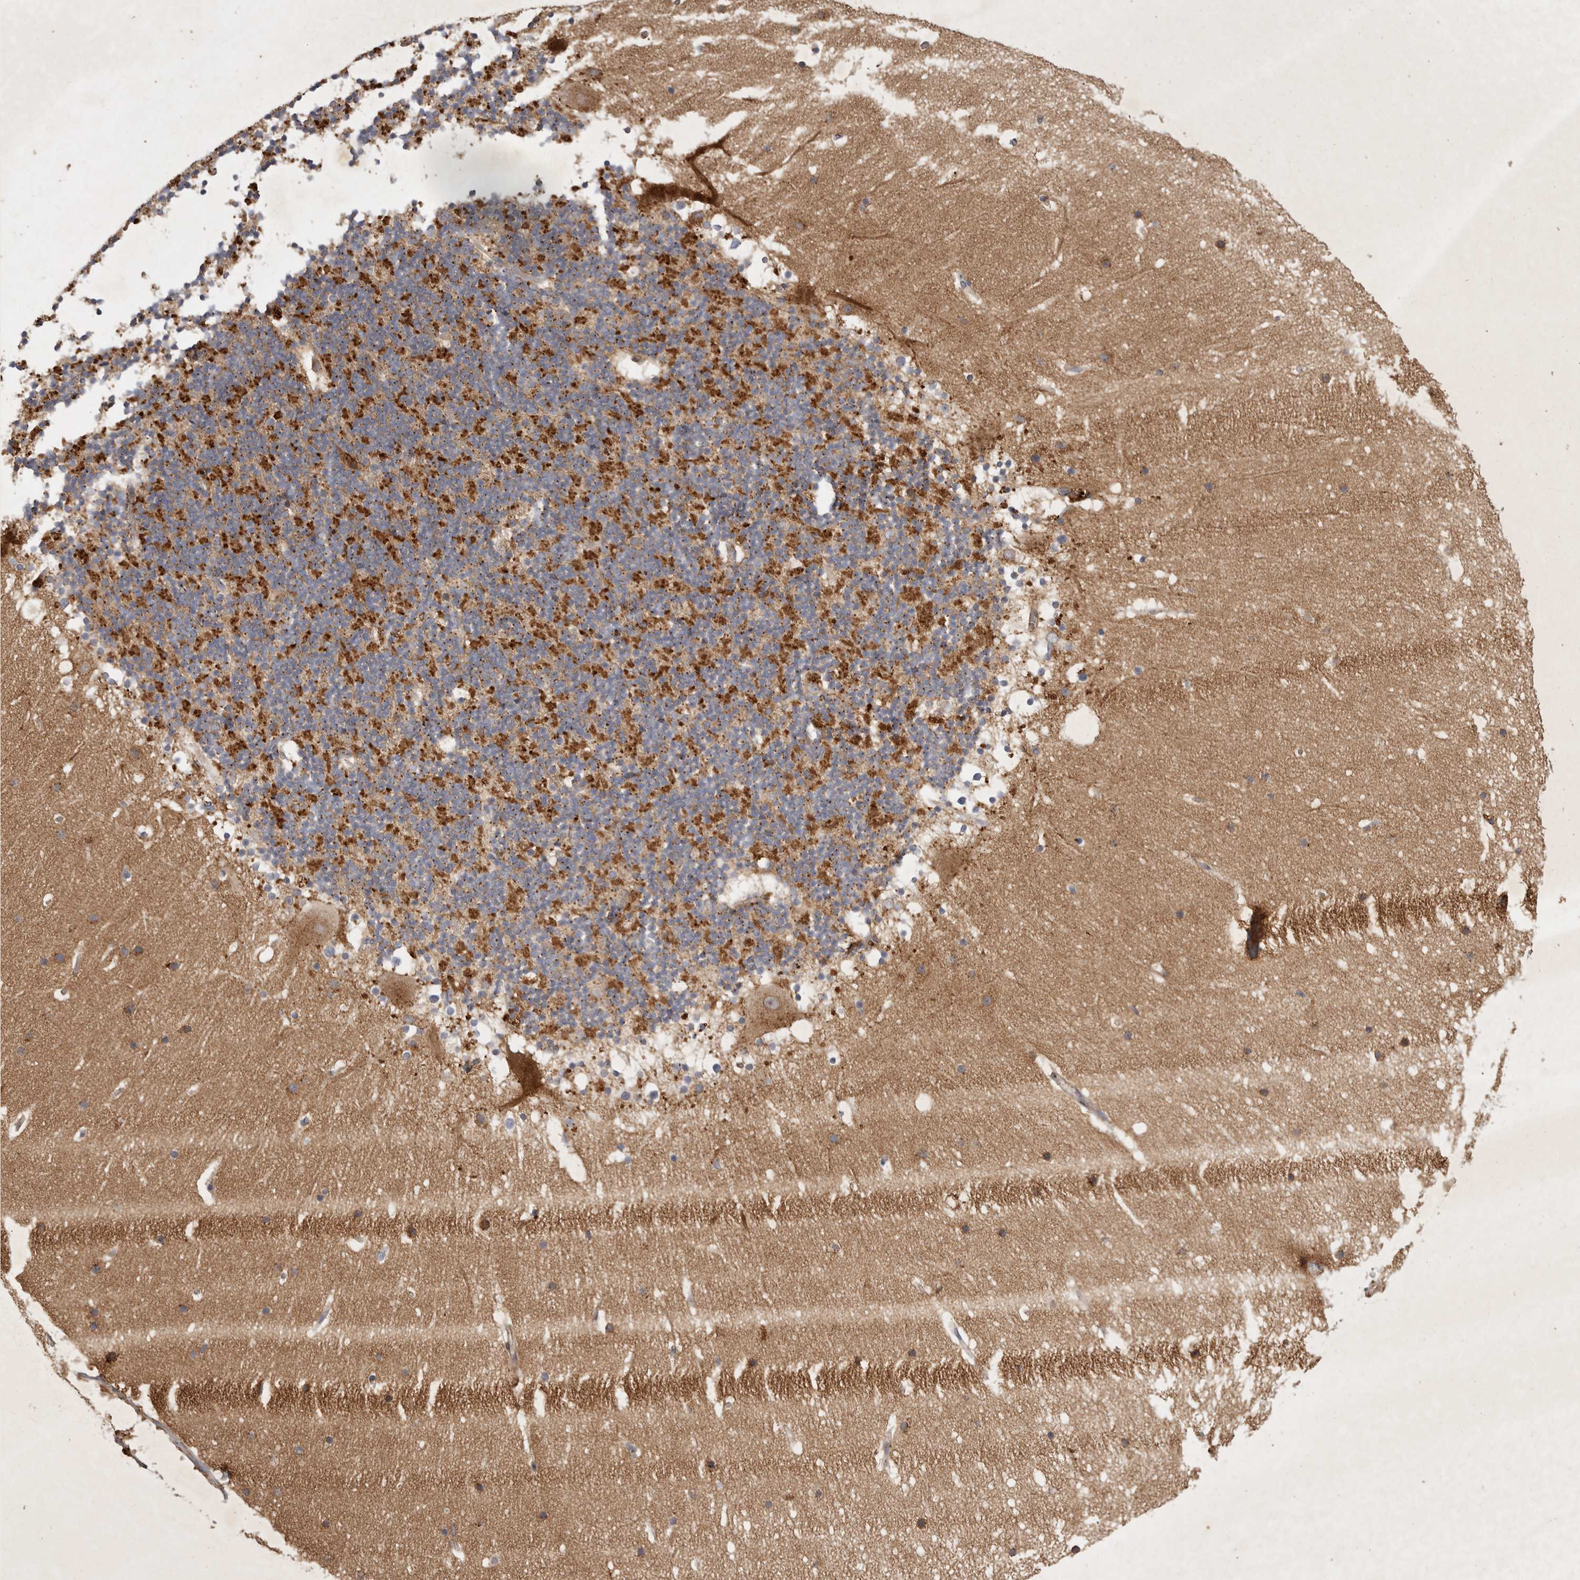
{"staining": {"intensity": "moderate", "quantity": ">75%", "location": "cytoplasmic/membranous"}, "tissue": "cerebellum", "cell_type": "Cells in granular layer", "image_type": "normal", "snomed": [{"axis": "morphology", "description": "Normal tissue, NOS"}, {"axis": "topography", "description": "Cerebellum"}], "caption": "Immunohistochemistry (DAB (3,3'-diaminobenzidine)) staining of unremarkable cerebellum demonstrates moderate cytoplasmic/membranous protein expression in about >75% of cells in granular layer. The staining was performed using DAB (3,3'-diaminobenzidine) to visualize the protein expression in brown, while the nuclei were stained in blue with hematoxylin (Magnification: 20x).", "gene": "MRPL41", "patient": {"sex": "male", "age": 57}}